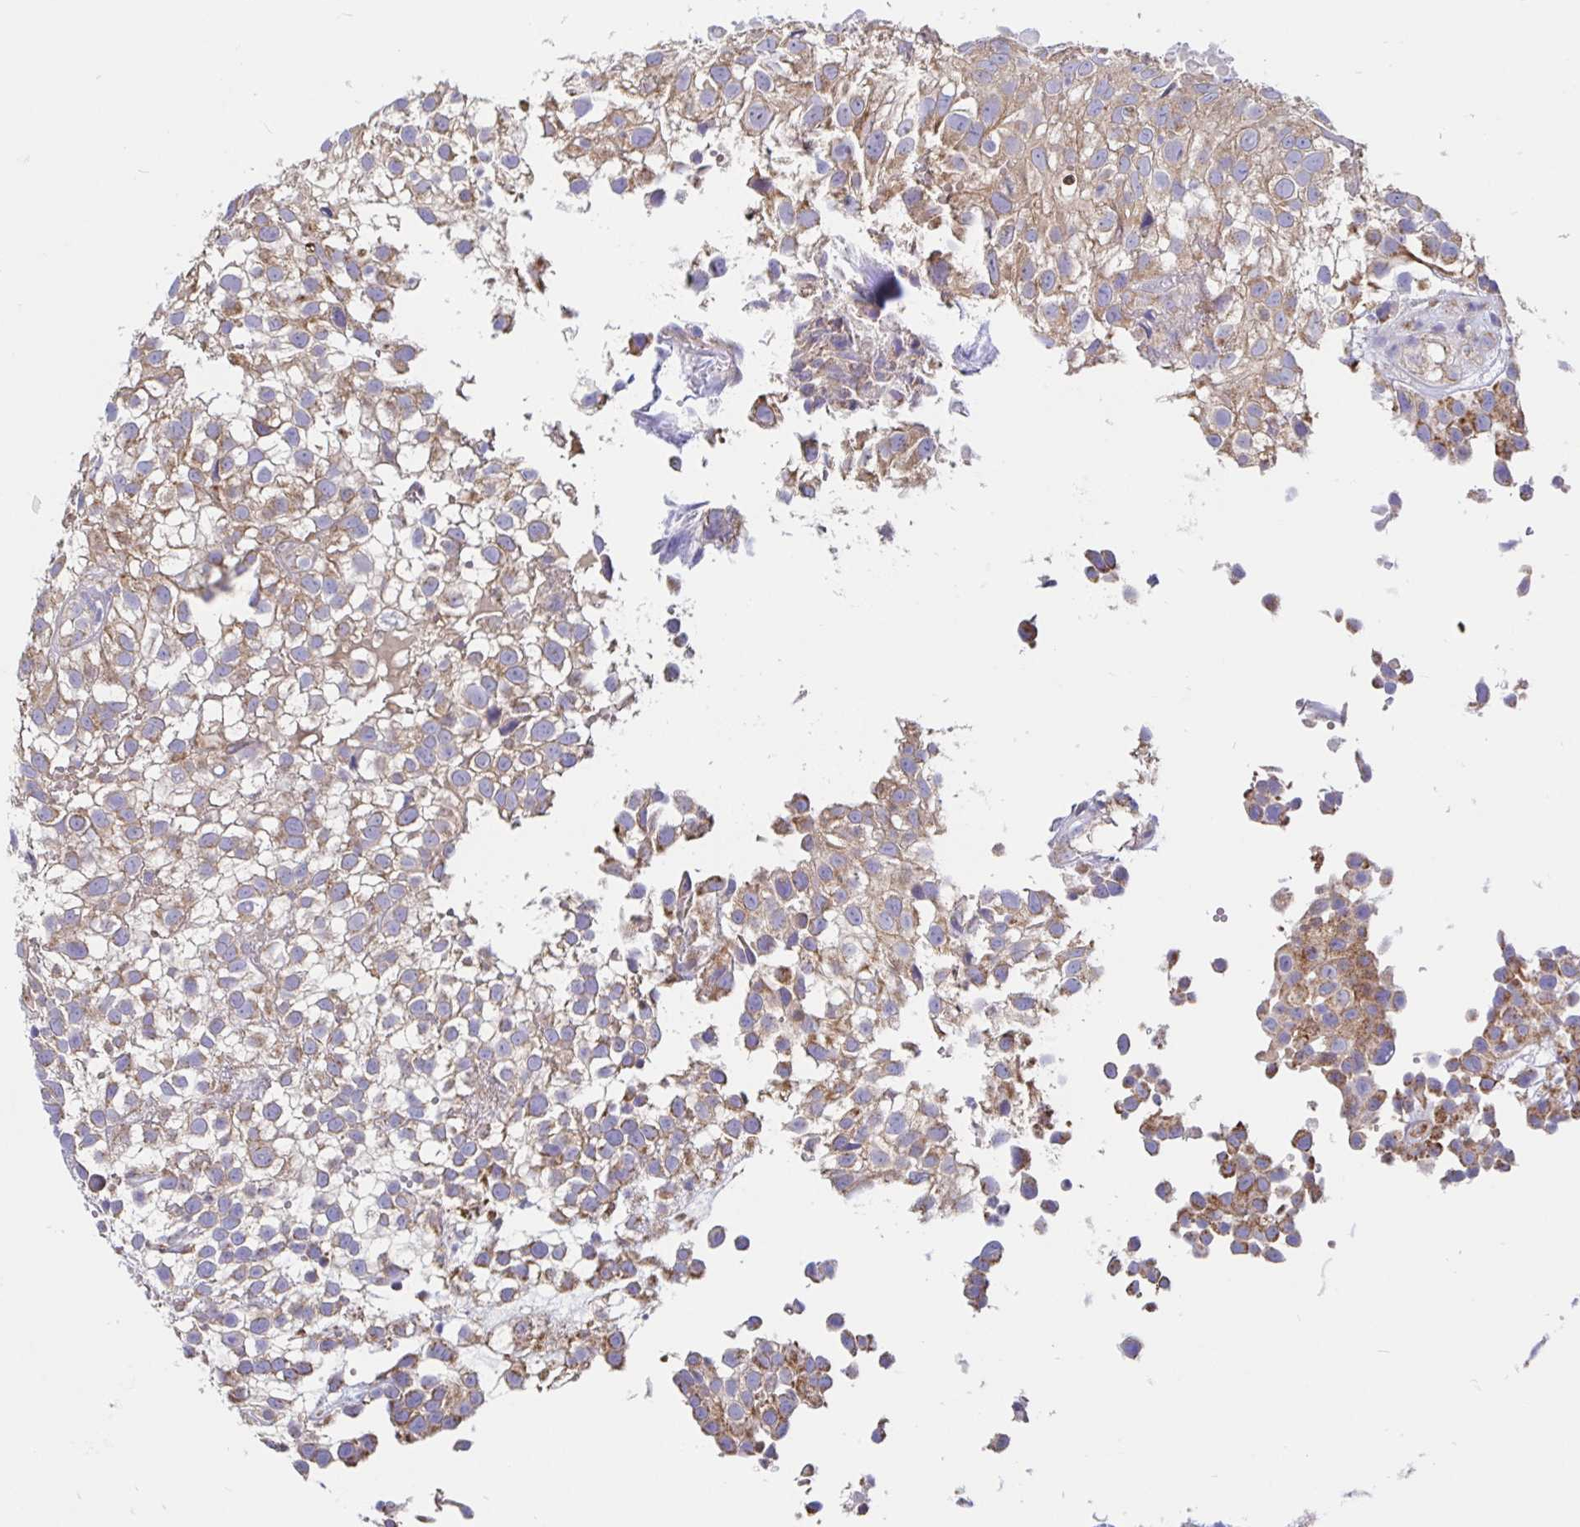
{"staining": {"intensity": "weak", "quantity": ">75%", "location": "cytoplasmic/membranous"}, "tissue": "urothelial cancer", "cell_type": "Tumor cells", "image_type": "cancer", "snomed": [{"axis": "morphology", "description": "Urothelial carcinoma, High grade"}, {"axis": "topography", "description": "Urinary bladder"}], "caption": "A micrograph showing weak cytoplasmic/membranous expression in approximately >75% of tumor cells in urothelial cancer, as visualized by brown immunohistochemical staining.", "gene": "PRDX3", "patient": {"sex": "male", "age": 56}}